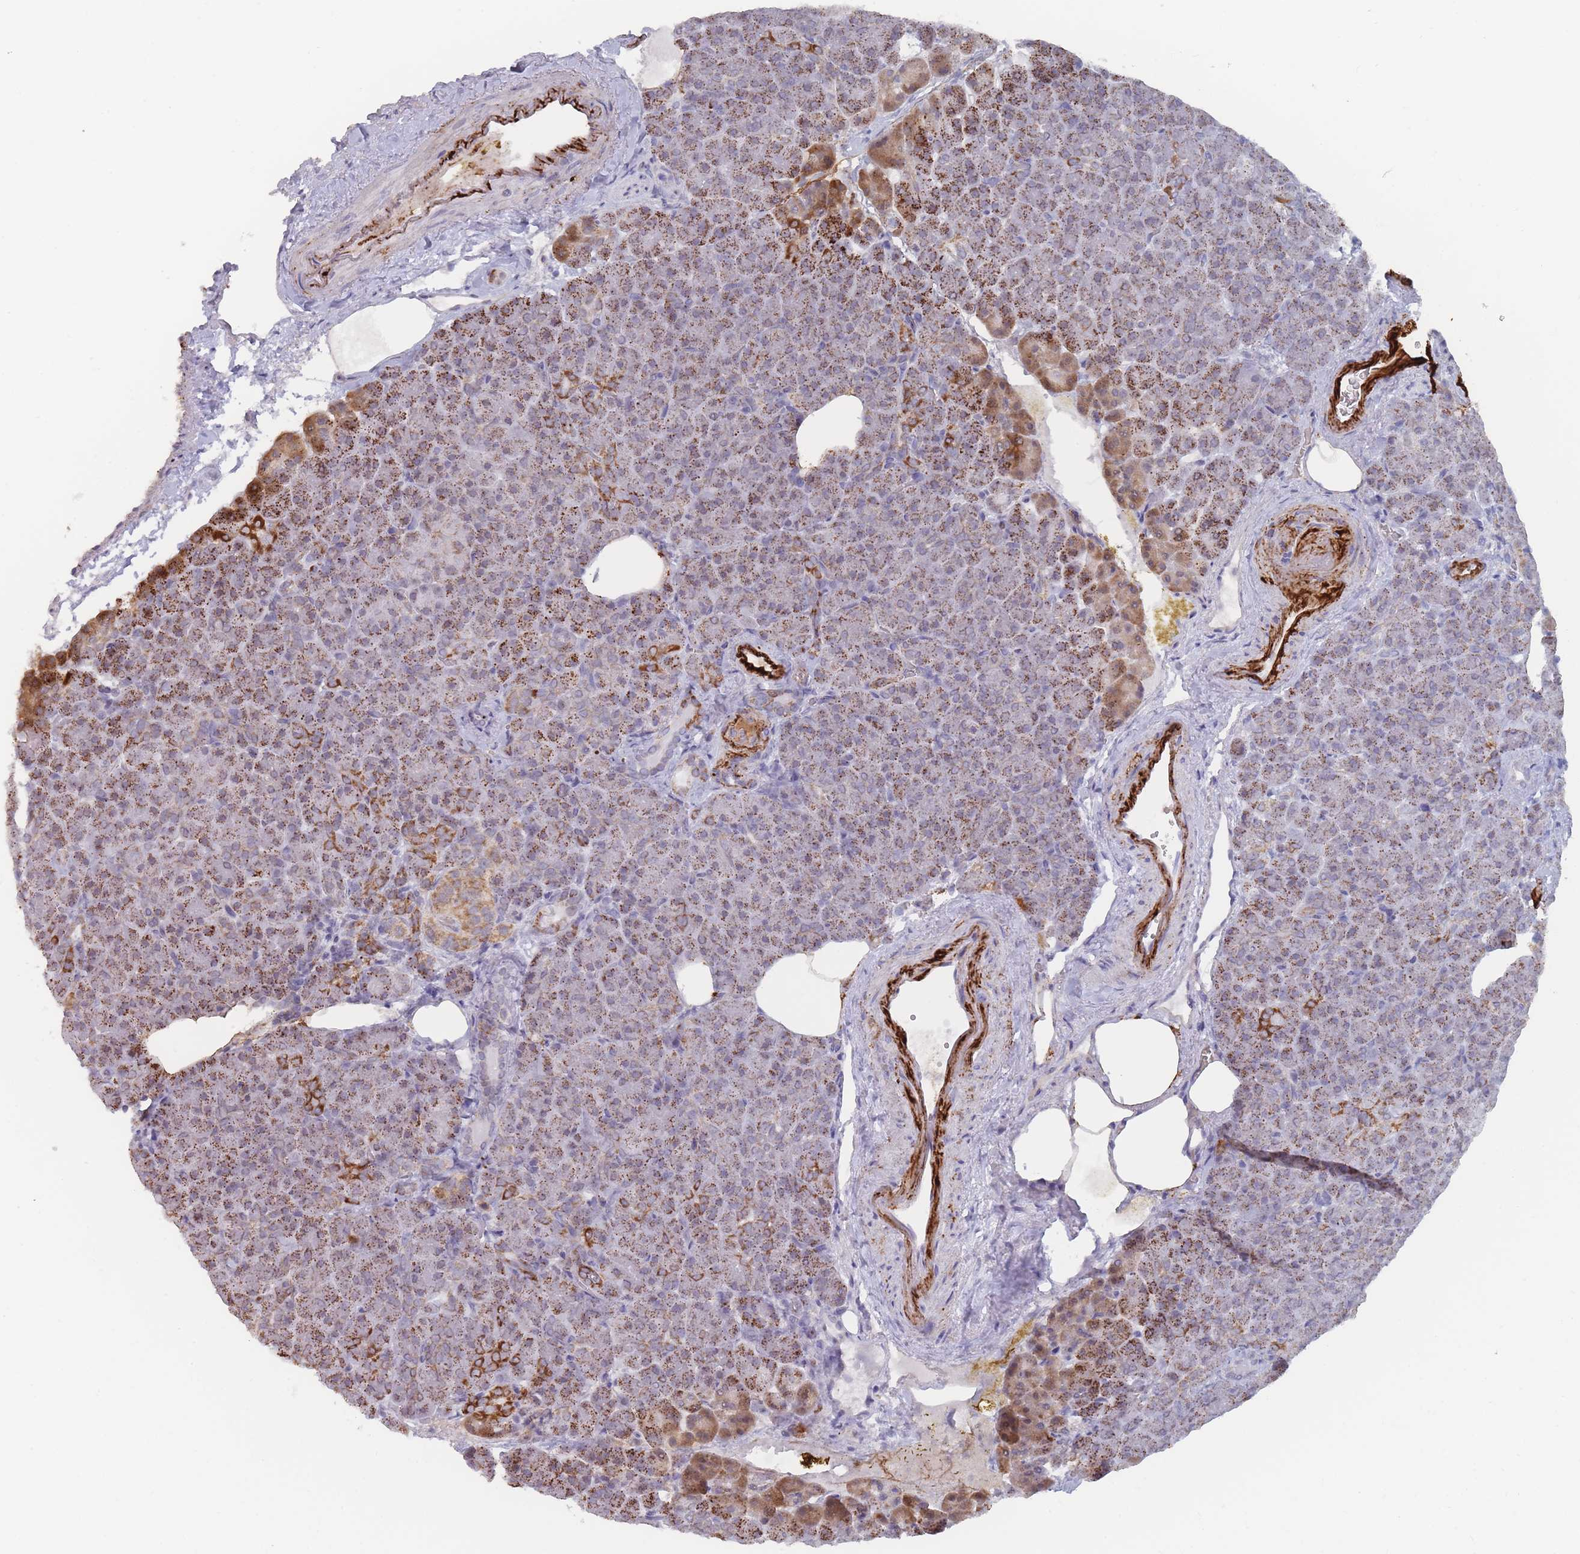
{"staining": {"intensity": "moderate", "quantity": ">75%", "location": "cytoplasmic/membranous"}, "tissue": "pancreas", "cell_type": "Exocrine glandular cells", "image_type": "normal", "snomed": [{"axis": "morphology", "description": "Normal tissue, NOS"}, {"axis": "topography", "description": "Pancreas"}], "caption": "Pancreas stained with DAB (3,3'-diaminobenzidine) IHC reveals medium levels of moderate cytoplasmic/membranous staining in approximately >75% of exocrine glandular cells.", "gene": "TRARG1", "patient": {"sex": "female", "age": 74}}